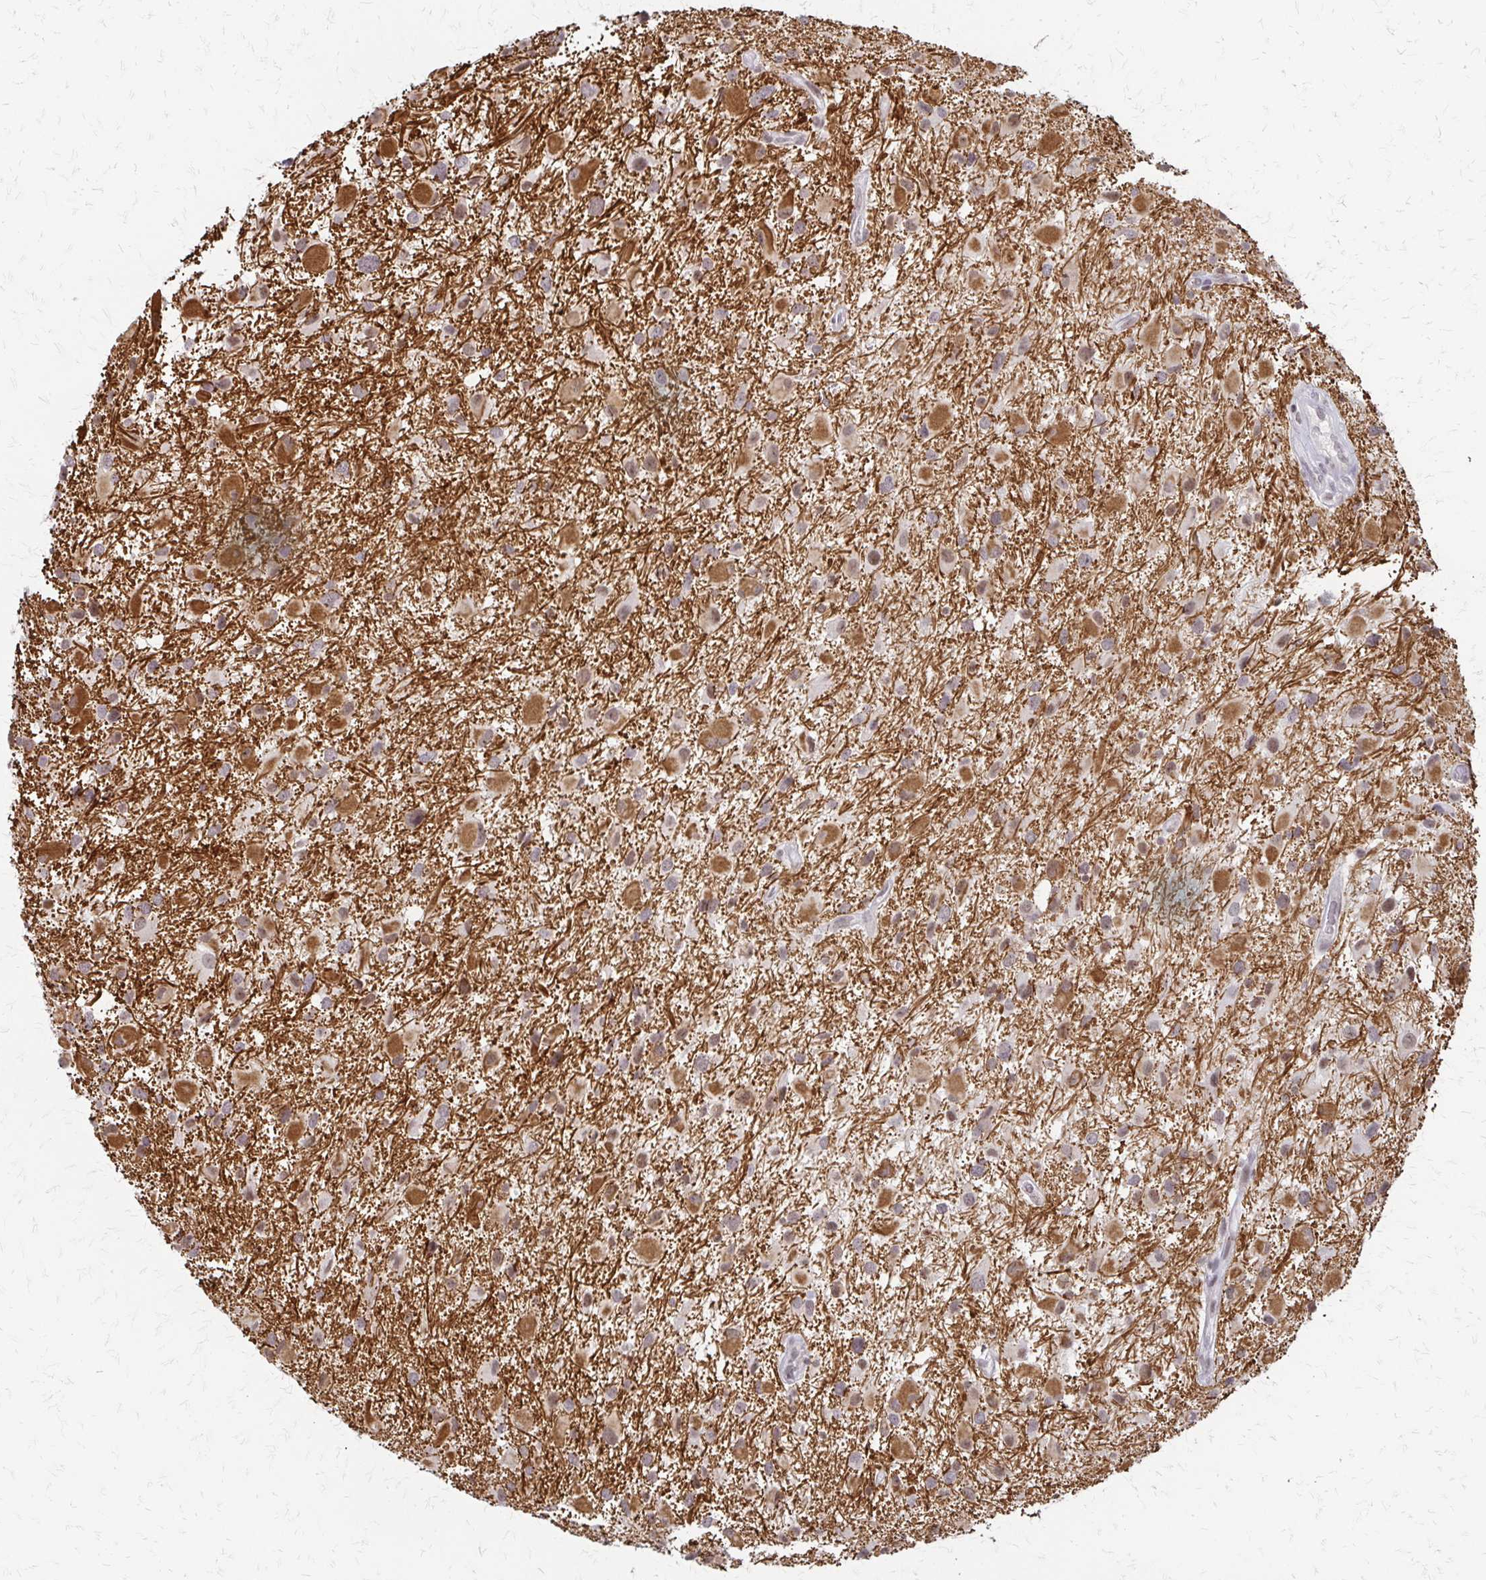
{"staining": {"intensity": "moderate", "quantity": ">75%", "location": "cytoplasmic/membranous"}, "tissue": "glioma", "cell_type": "Tumor cells", "image_type": "cancer", "snomed": [{"axis": "morphology", "description": "Glioma, malignant, High grade"}, {"axis": "topography", "description": "Brain"}], "caption": "Brown immunohistochemical staining in human glioma shows moderate cytoplasmic/membranous positivity in approximately >75% of tumor cells.", "gene": "EED", "patient": {"sex": "female", "age": 40}}